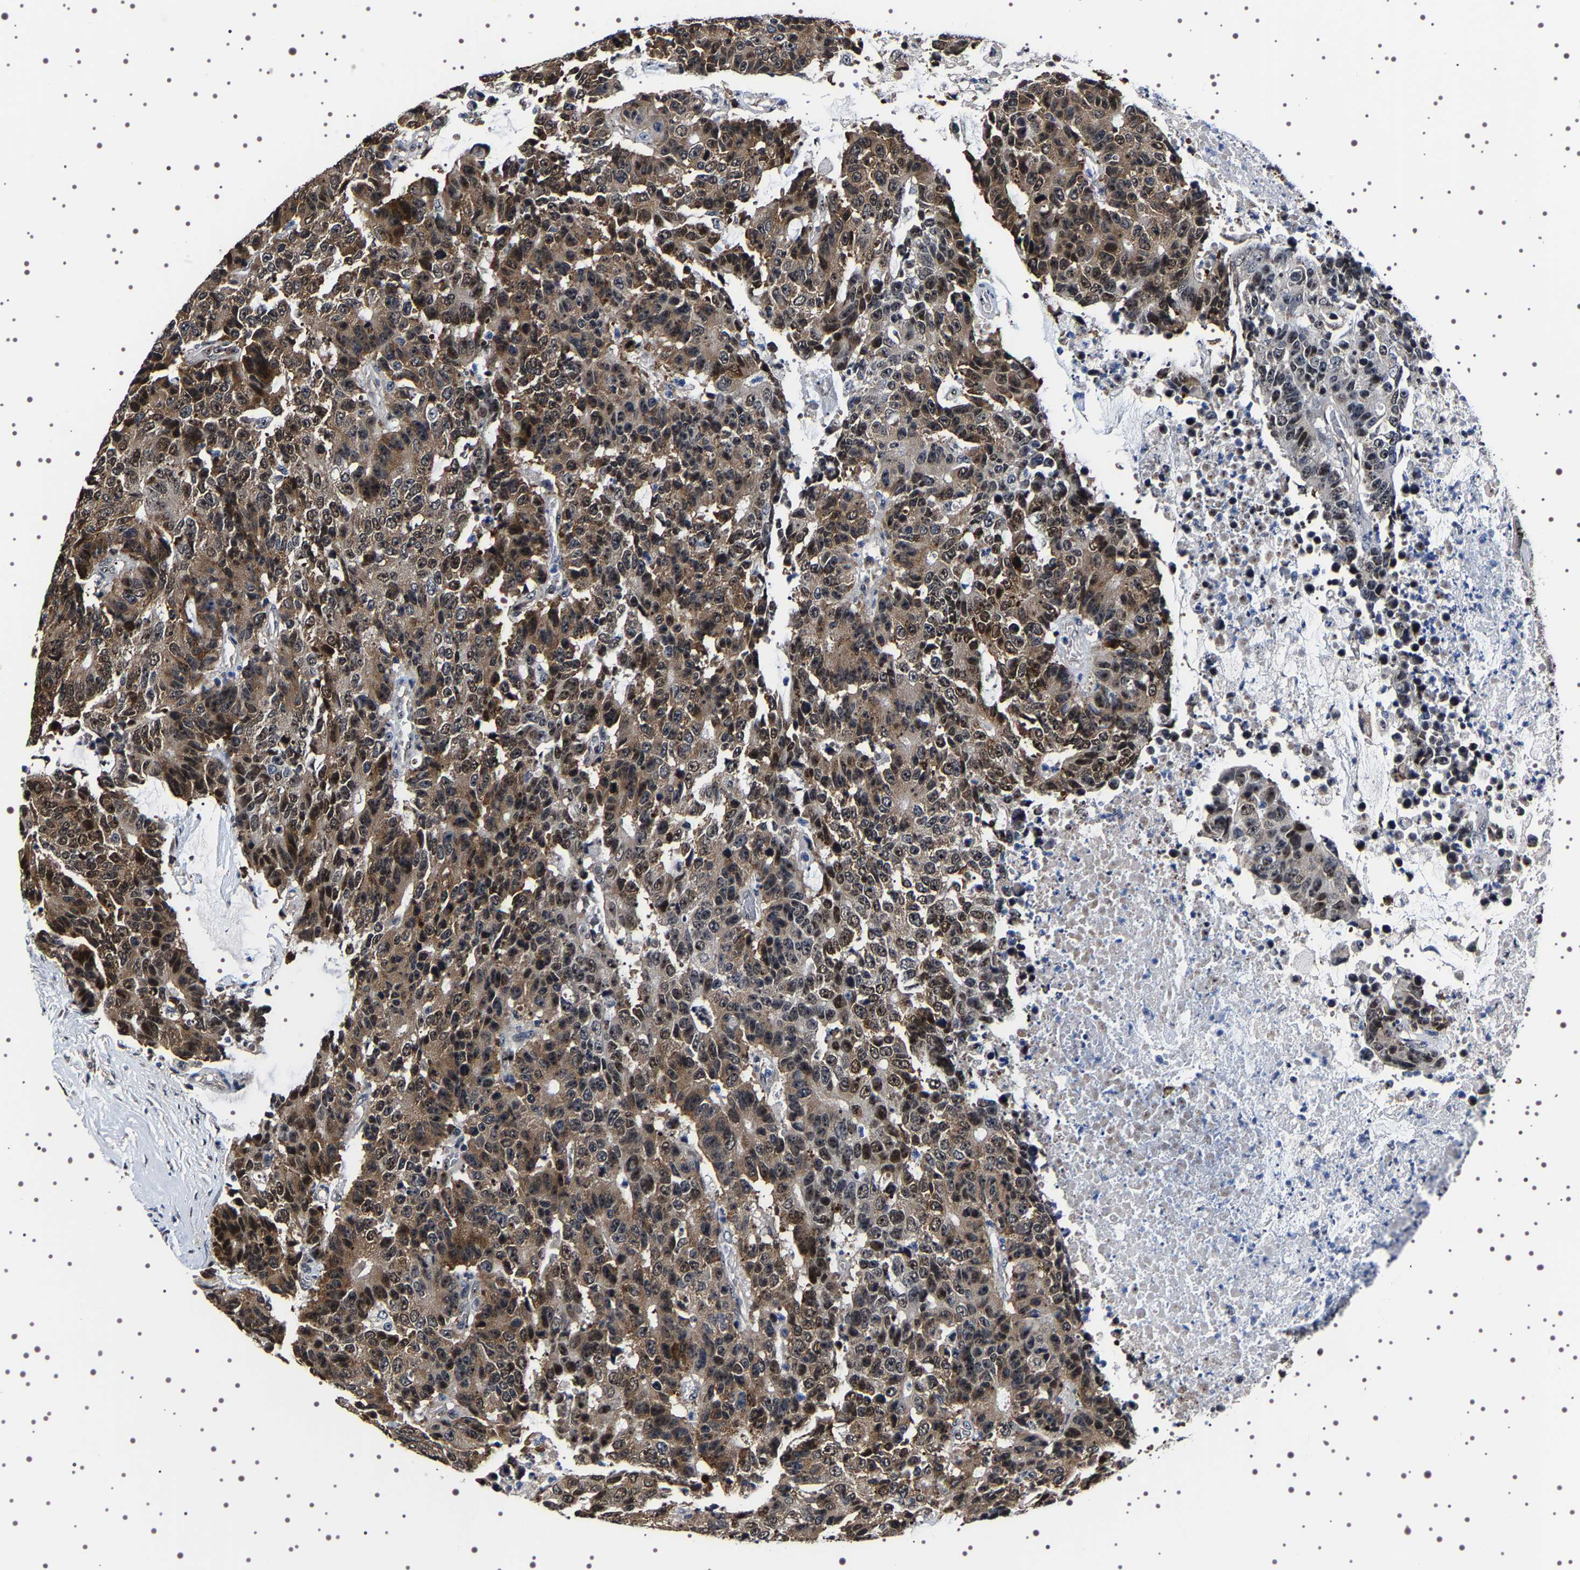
{"staining": {"intensity": "strong", "quantity": "25%-75%", "location": "cytoplasmic/membranous,nuclear"}, "tissue": "colorectal cancer", "cell_type": "Tumor cells", "image_type": "cancer", "snomed": [{"axis": "morphology", "description": "Adenocarcinoma, NOS"}, {"axis": "topography", "description": "Colon"}], "caption": "About 25%-75% of tumor cells in human adenocarcinoma (colorectal) demonstrate strong cytoplasmic/membranous and nuclear protein positivity as visualized by brown immunohistochemical staining.", "gene": "GNL3", "patient": {"sex": "female", "age": 86}}